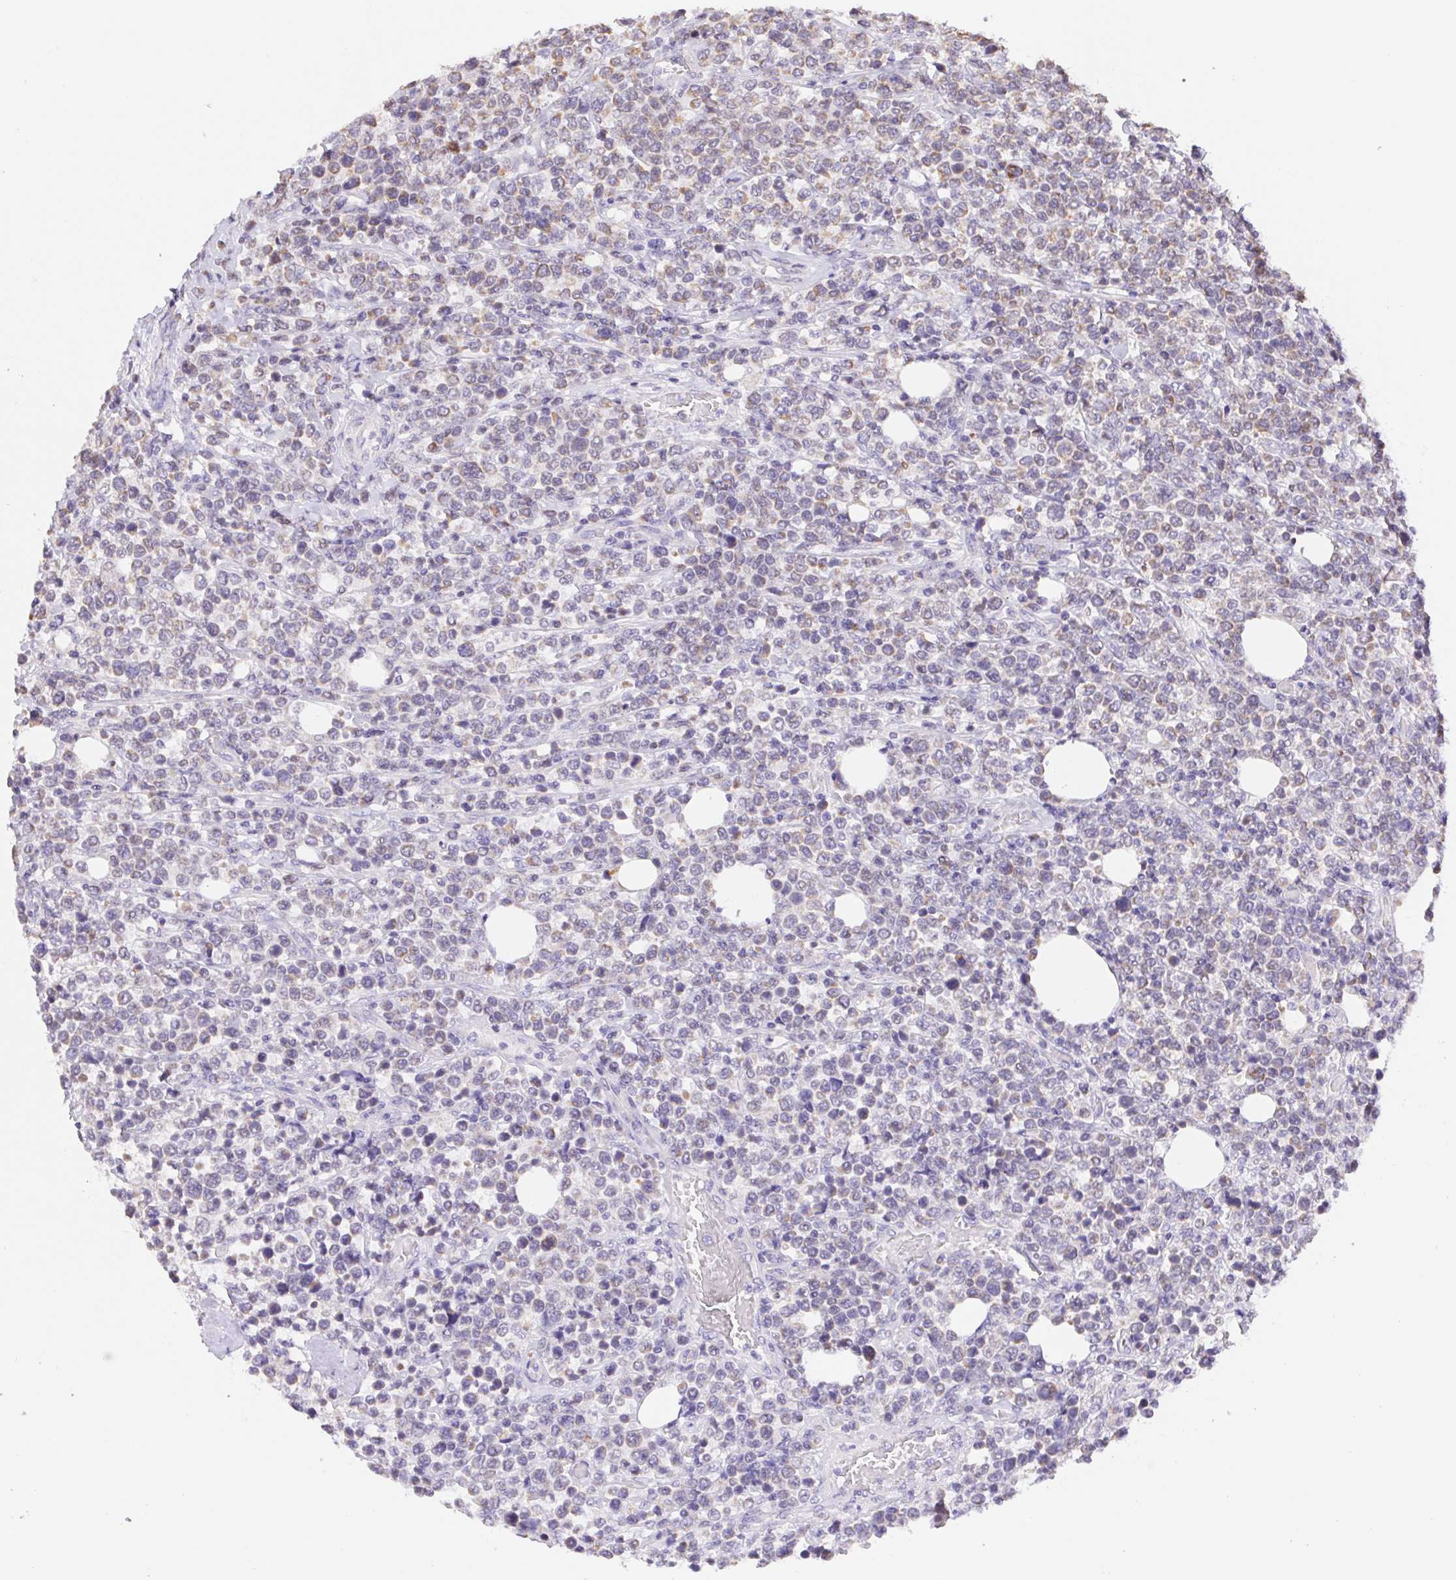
{"staining": {"intensity": "weak", "quantity": "<25%", "location": "cytoplasmic/membranous"}, "tissue": "lymphoma", "cell_type": "Tumor cells", "image_type": "cancer", "snomed": [{"axis": "morphology", "description": "Malignant lymphoma, non-Hodgkin's type, High grade"}, {"axis": "topography", "description": "Soft tissue"}], "caption": "Human malignant lymphoma, non-Hodgkin's type (high-grade) stained for a protein using IHC reveals no expression in tumor cells.", "gene": "FKBP6", "patient": {"sex": "female", "age": 56}}